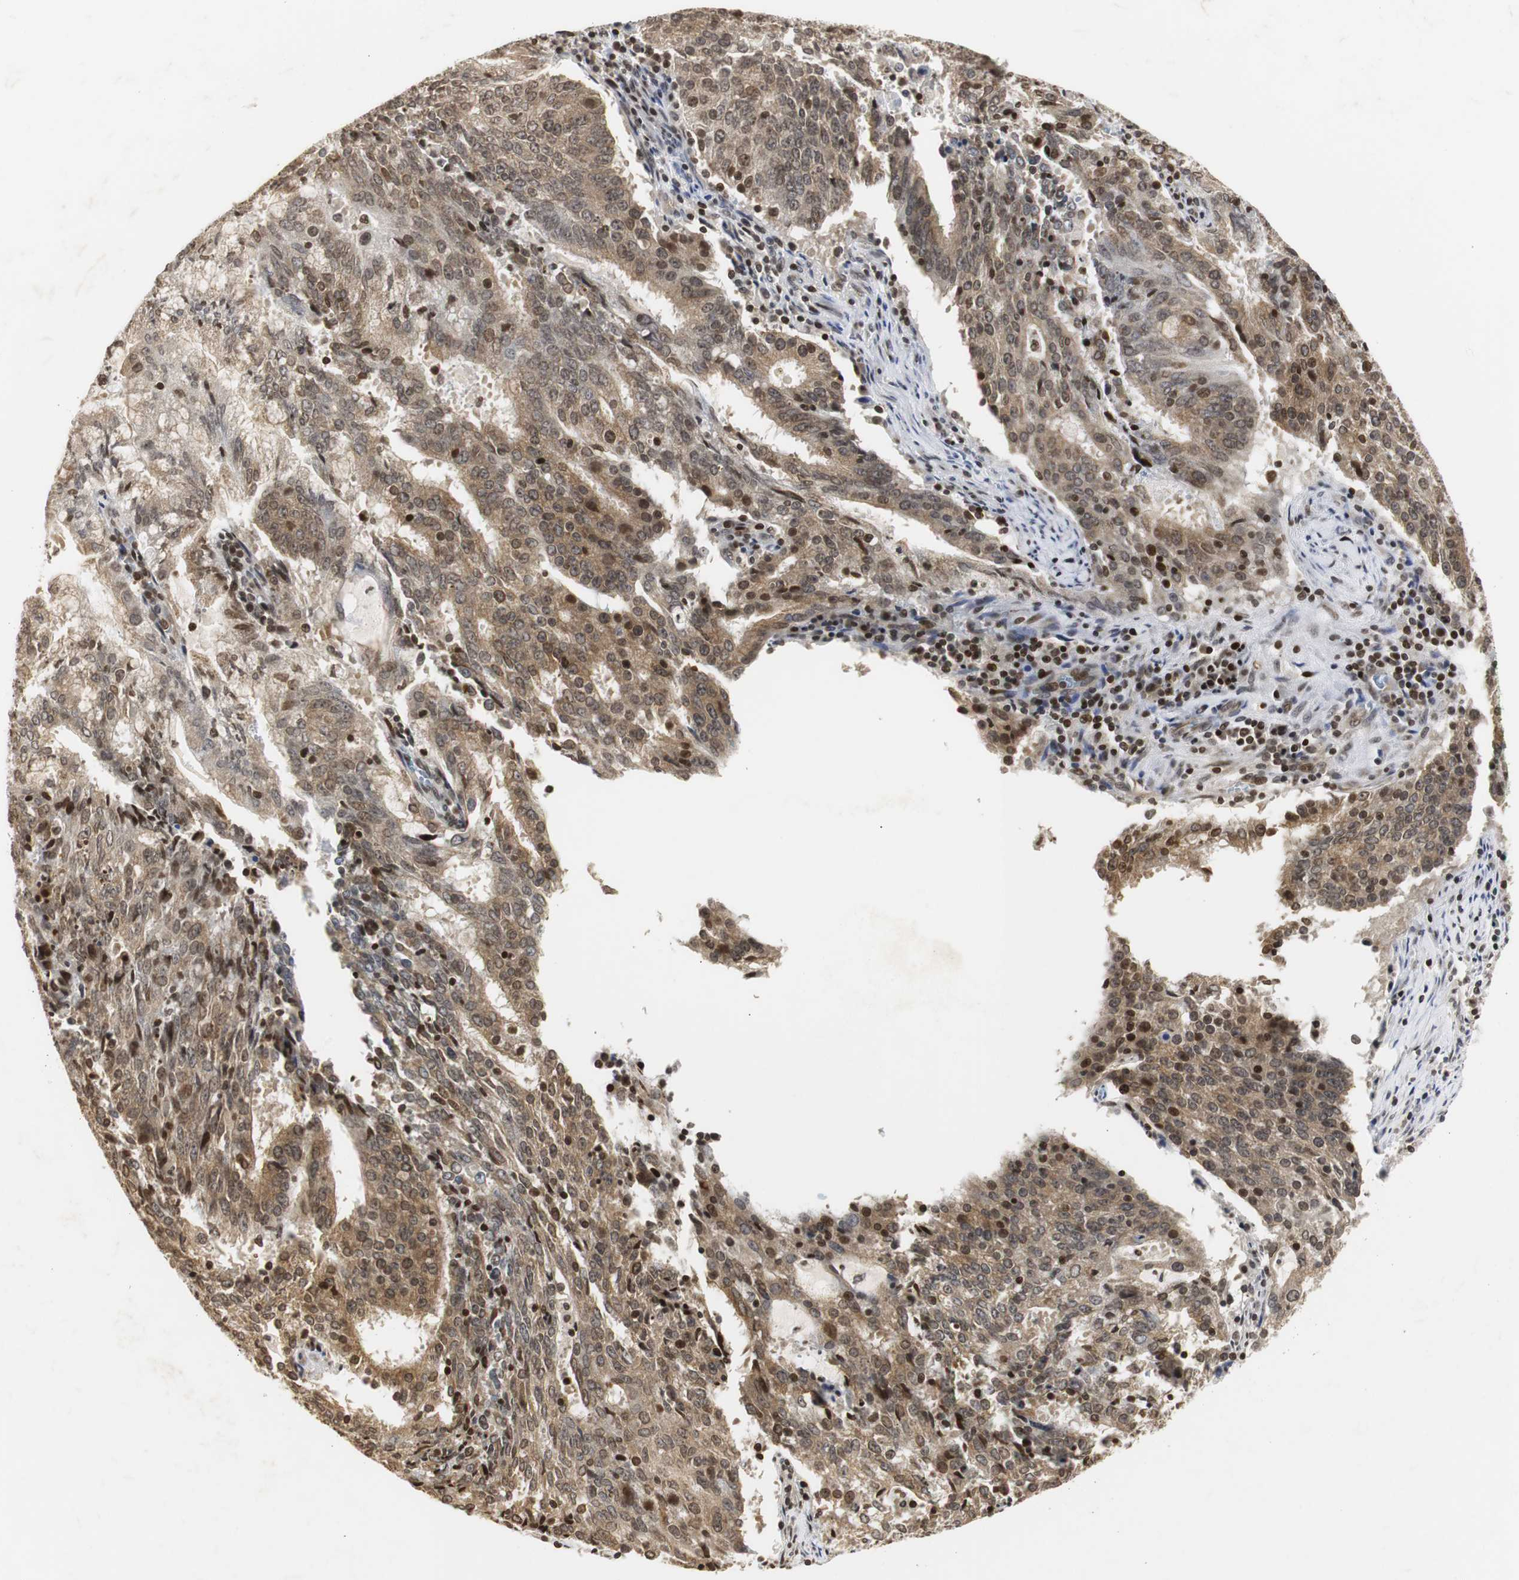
{"staining": {"intensity": "moderate", "quantity": ">75%", "location": "cytoplasmic/membranous,nuclear"}, "tissue": "cervical cancer", "cell_type": "Tumor cells", "image_type": "cancer", "snomed": [{"axis": "morphology", "description": "Adenocarcinoma, NOS"}, {"axis": "topography", "description": "Cervix"}], "caption": "This photomicrograph exhibits cervical cancer stained with immunohistochemistry (IHC) to label a protein in brown. The cytoplasmic/membranous and nuclear of tumor cells show moderate positivity for the protein. Nuclei are counter-stained blue.", "gene": "ZFC3H1", "patient": {"sex": "female", "age": 44}}